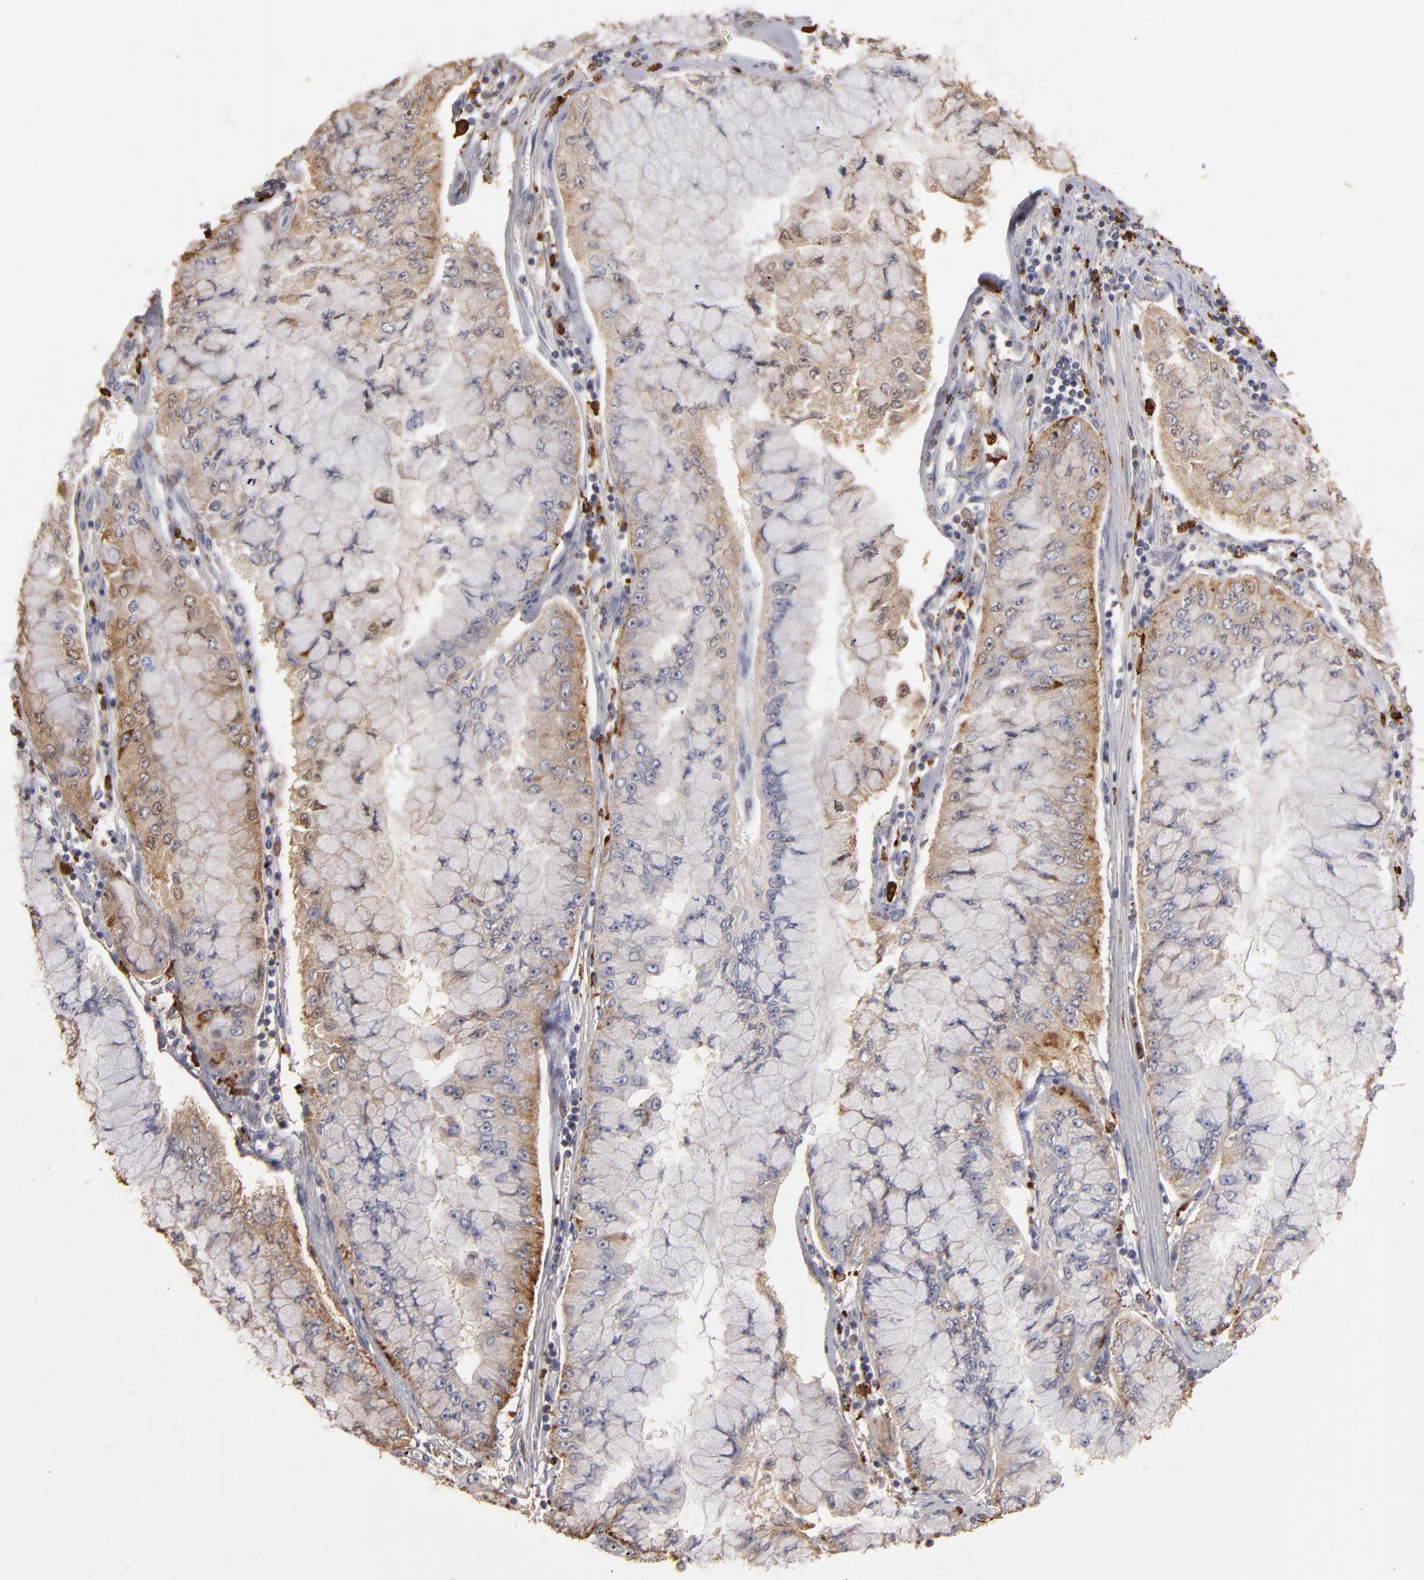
{"staining": {"intensity": "moderate", "quantity": ">75%", "location": "cytoplasmic/membranous"}, "tissue": "liver cancer", "cell_type": "Tumor cells", "image_type": "cancer", "snomed": [{"axis": "morphology", "description": "Cholangiocarcinoma"}, {"axis": "topography", "description": "Liver"}], "caption": "Tumor cells display medium levels of moderate cytoplasmic/membranous expression in approximately >75% of cells in cholangiocarcinoma (liver). The protein of interest is stained brown, and the nuclei are stained in blue (DAB (3,3'-diaminobenzidine) IHC with brightfield microscopy, high magnification).", "gene": "TRAF1", "patient": {"sex": "female", "age": 79}}